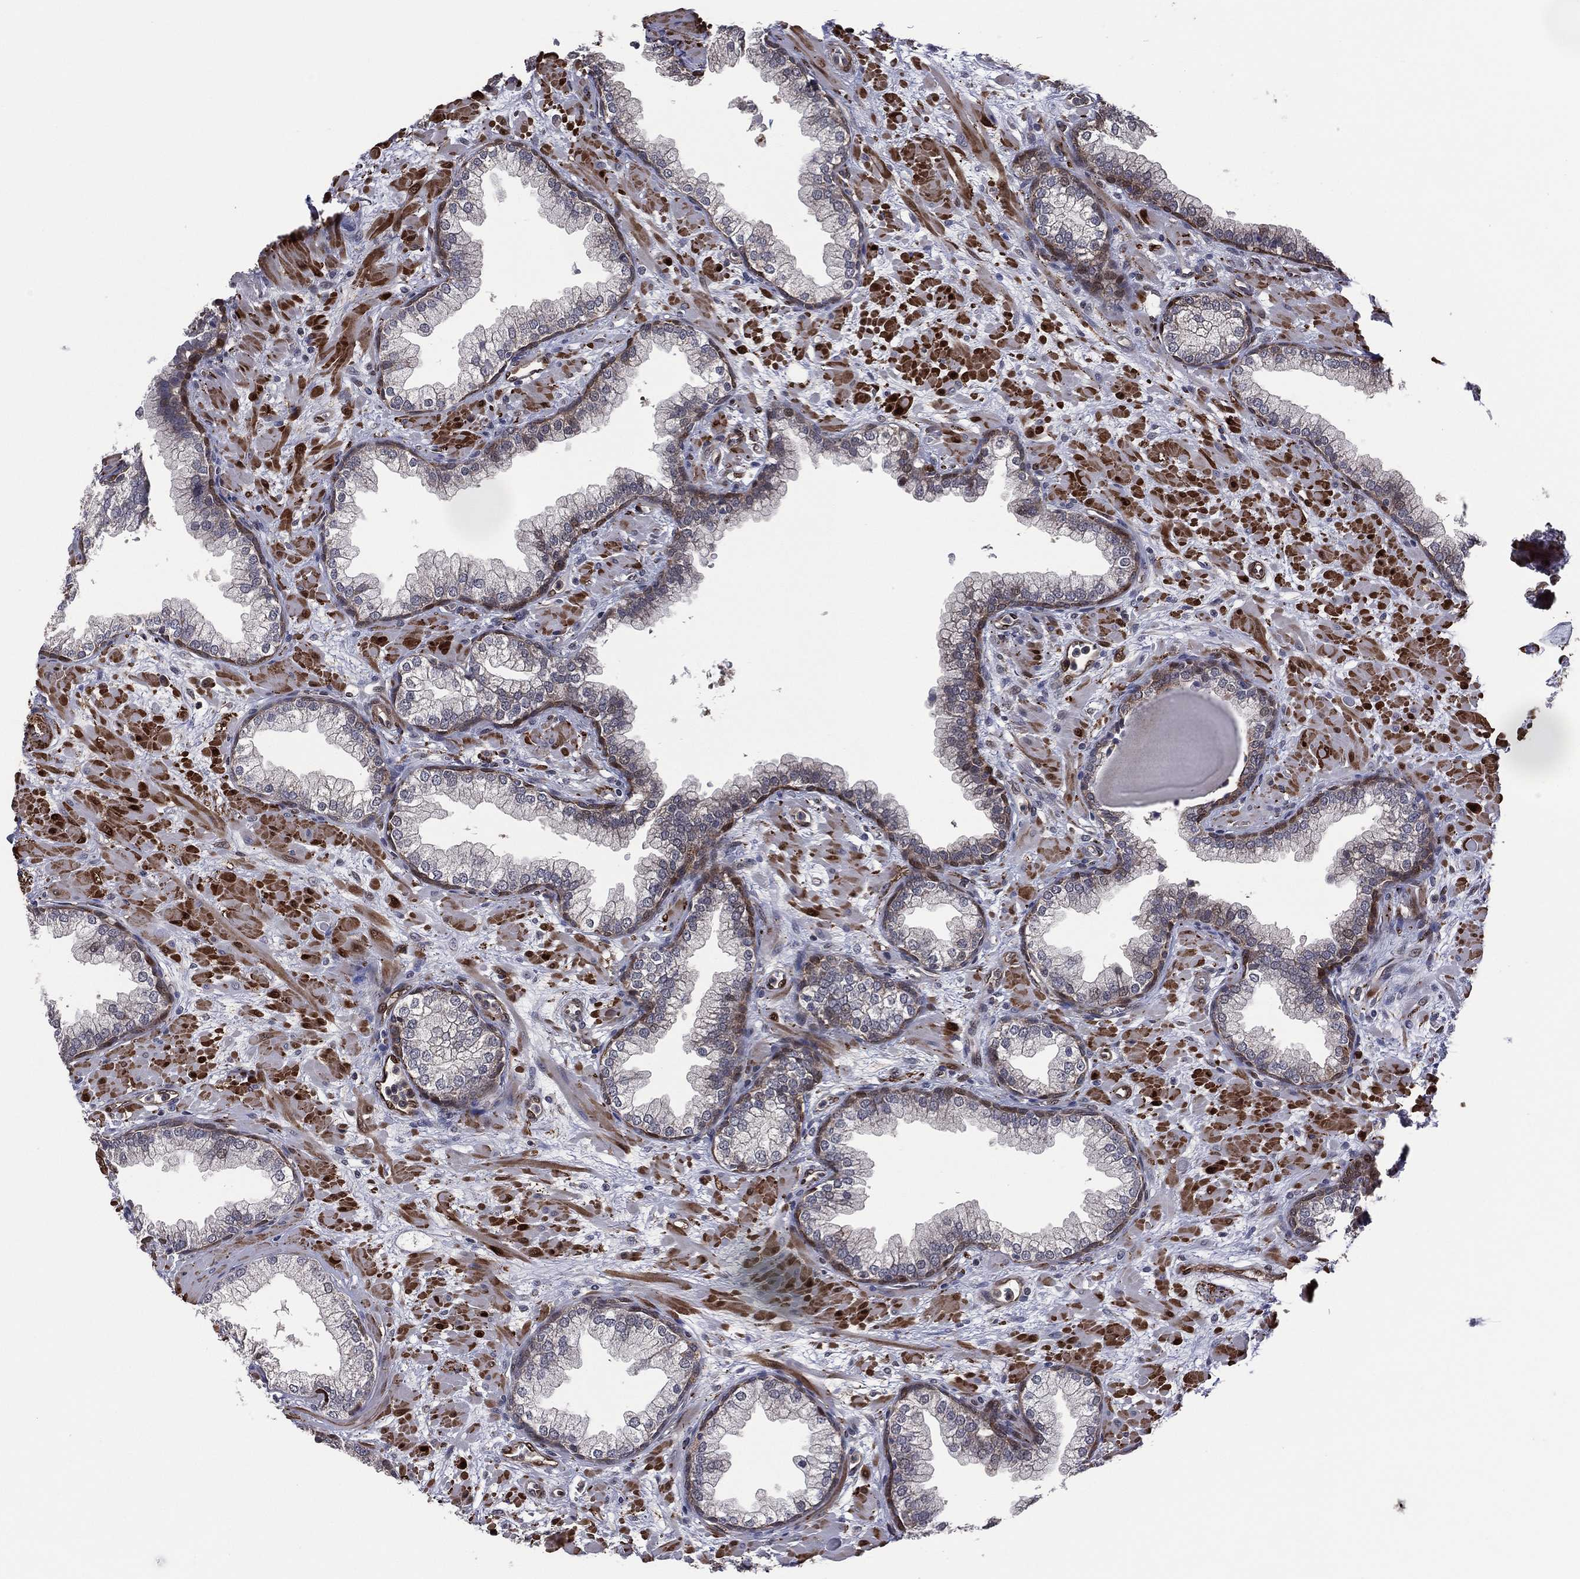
{"staining": {"intensity": "strong", "quantity": "<25%", "location": "cytoplasmic/membranous,nuclear"}, "tissue": "prostate", "cell_type": "Glandular cells", "image_type": "normal", "snomed": [{"axis": "morphology", "description": "Normal tissue, NOS"}, {"axis": "topography", "description": "Prostate"}], "caption": "IHC histopathology image of benign prostate: prostate stained using immunohistochemistry (IHC) reveals medium levels of strong protein expression localized specifically in the cytoplasmic/membranous,nuclear of glandular cells, appearing as a cytoplasmic/membranous,nuclear brown color.", "gene": "SNCG", "patient": {"sex": "male", "age": 63}}